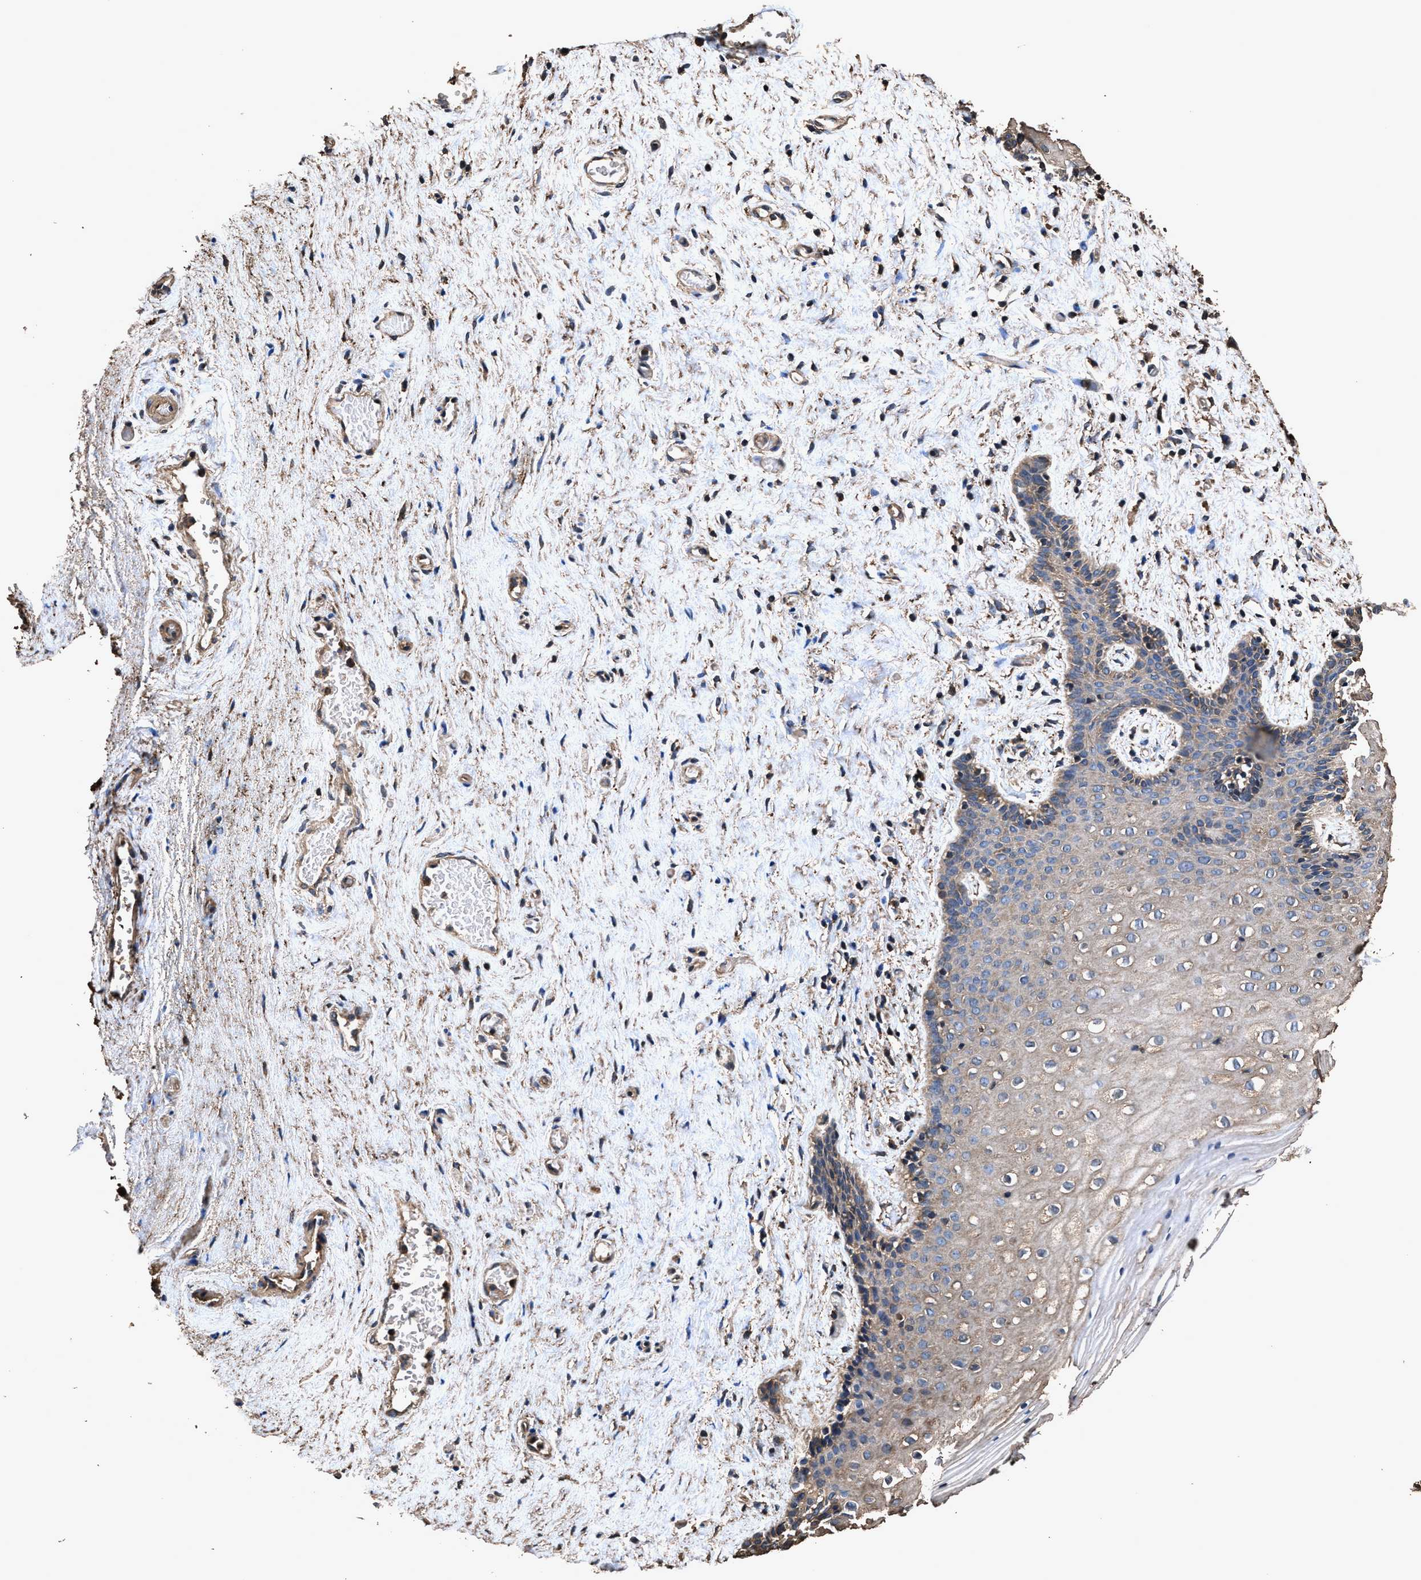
{"staining": {"intensity": "weak", "quantity": "25%-75%", "location": "cytoplasmic/membranous"}, "tissue": "vagina", "cell_type": "Squamous epithelial cells", "image_type": "normal", "snomed": [{"axis": "morphology", "description": "Normal tissue, NOS"}, {"axis": "topography", "description": "Vagina"}], "caption": "Weak cytoplasmic/membranous positivity for a protein is appreciated in about 25%-75% of squamous epithelial cells of unremarkable vagina using immunohistochemistry.", "gene": "ZMYND19", "patient": {"sex": "female", "age": 44}}